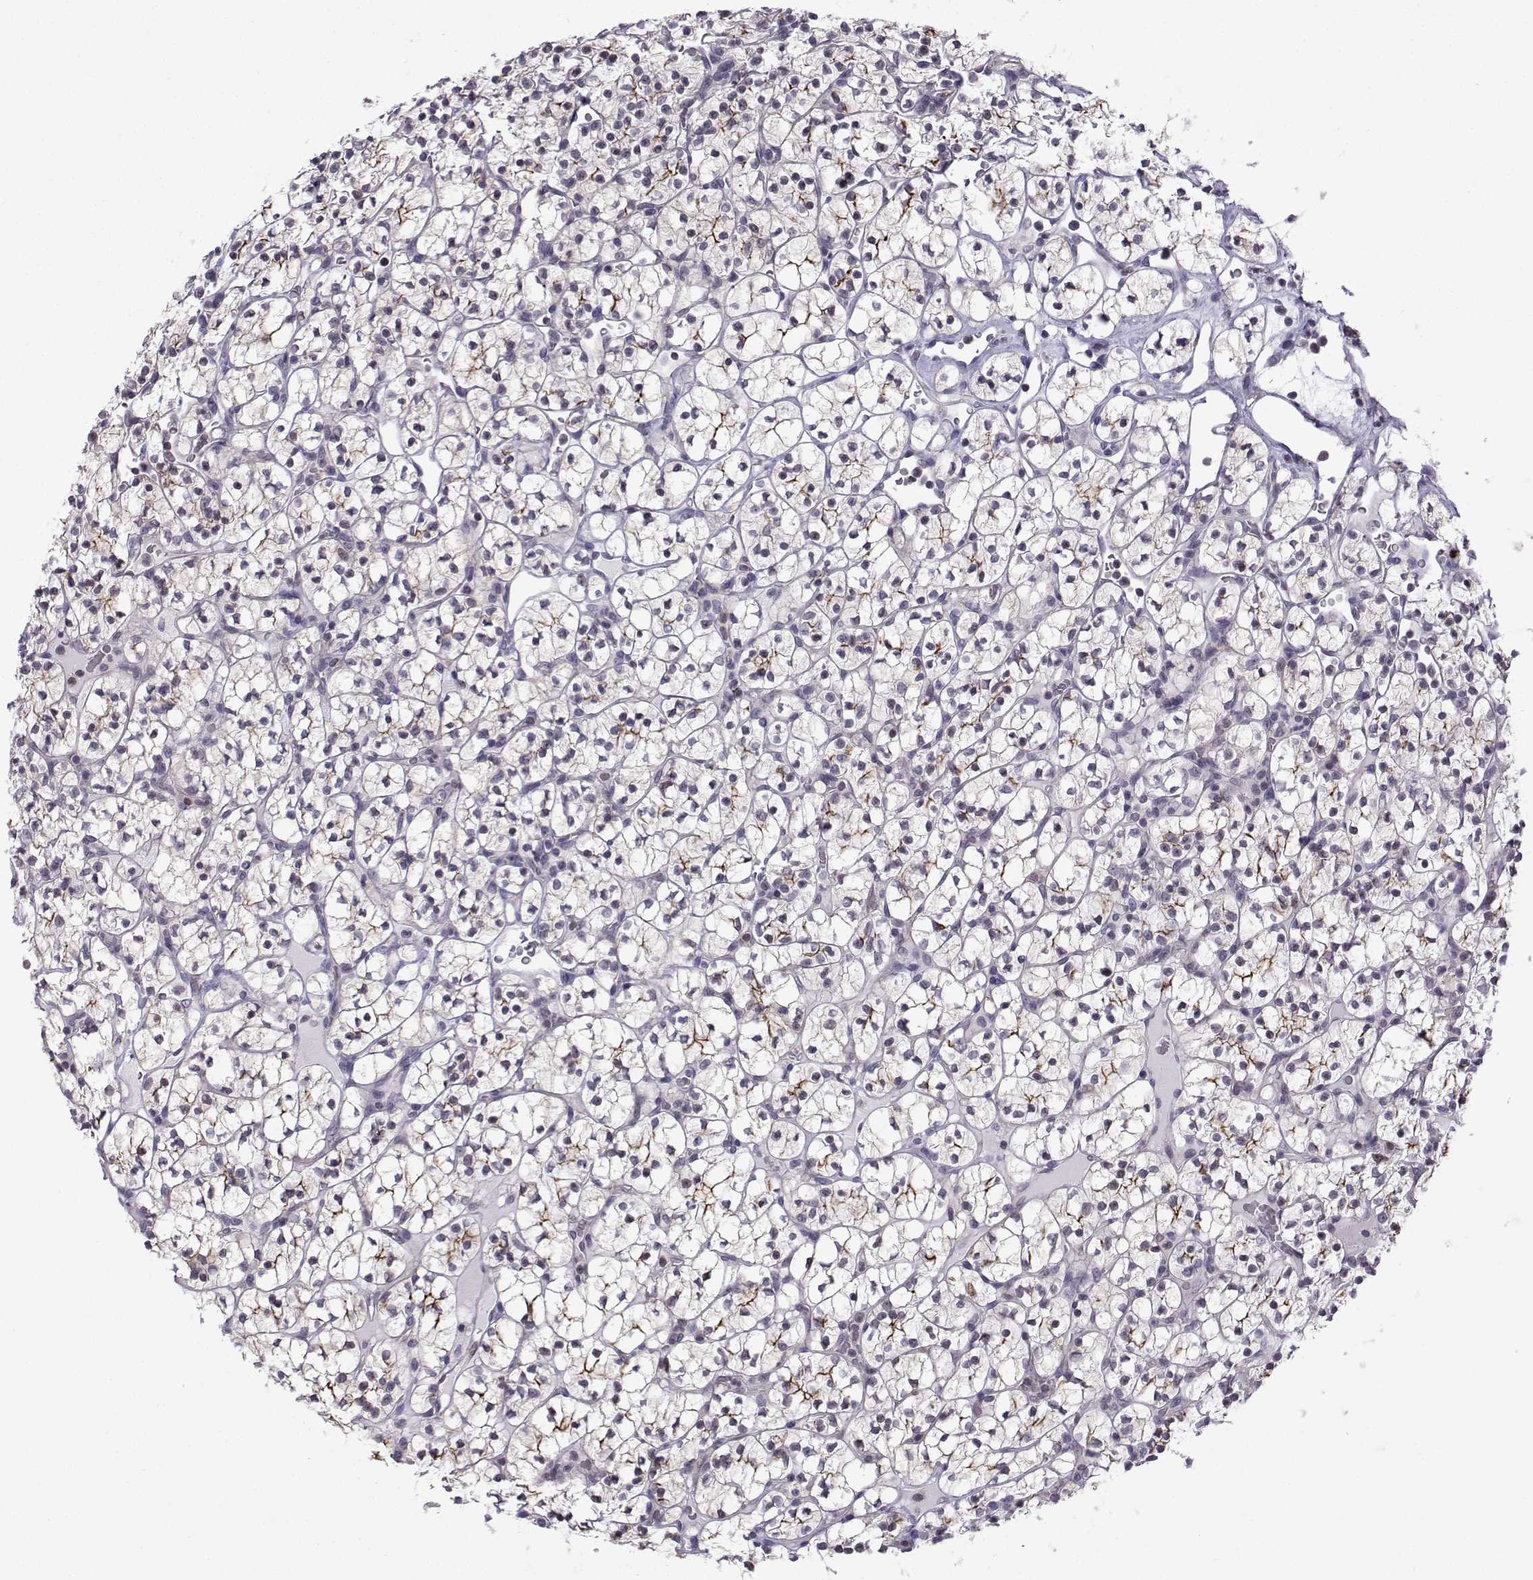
{"staining": {"intensity": "weak", "quantity": "25%-75%", "location": "cytoplasmic/membranous"}, "tissue": "renal cancer", "cell_type": "Tumor cells", "image_type": "cancer", "snomed": [{"axis": "morphology", "description": "Adenocarcinoma, NOS"}, {"axis": "topography", "description": "Kidney"}], "caption": "This micrograph reveals immunohistochemistry staining of human renal cancer, with low weak cytoplasmic/membranous staining in approximately 25%-75% of tumor cells.", "gene": "INCENP", "patient": {"sex": "female", "age": 89}}